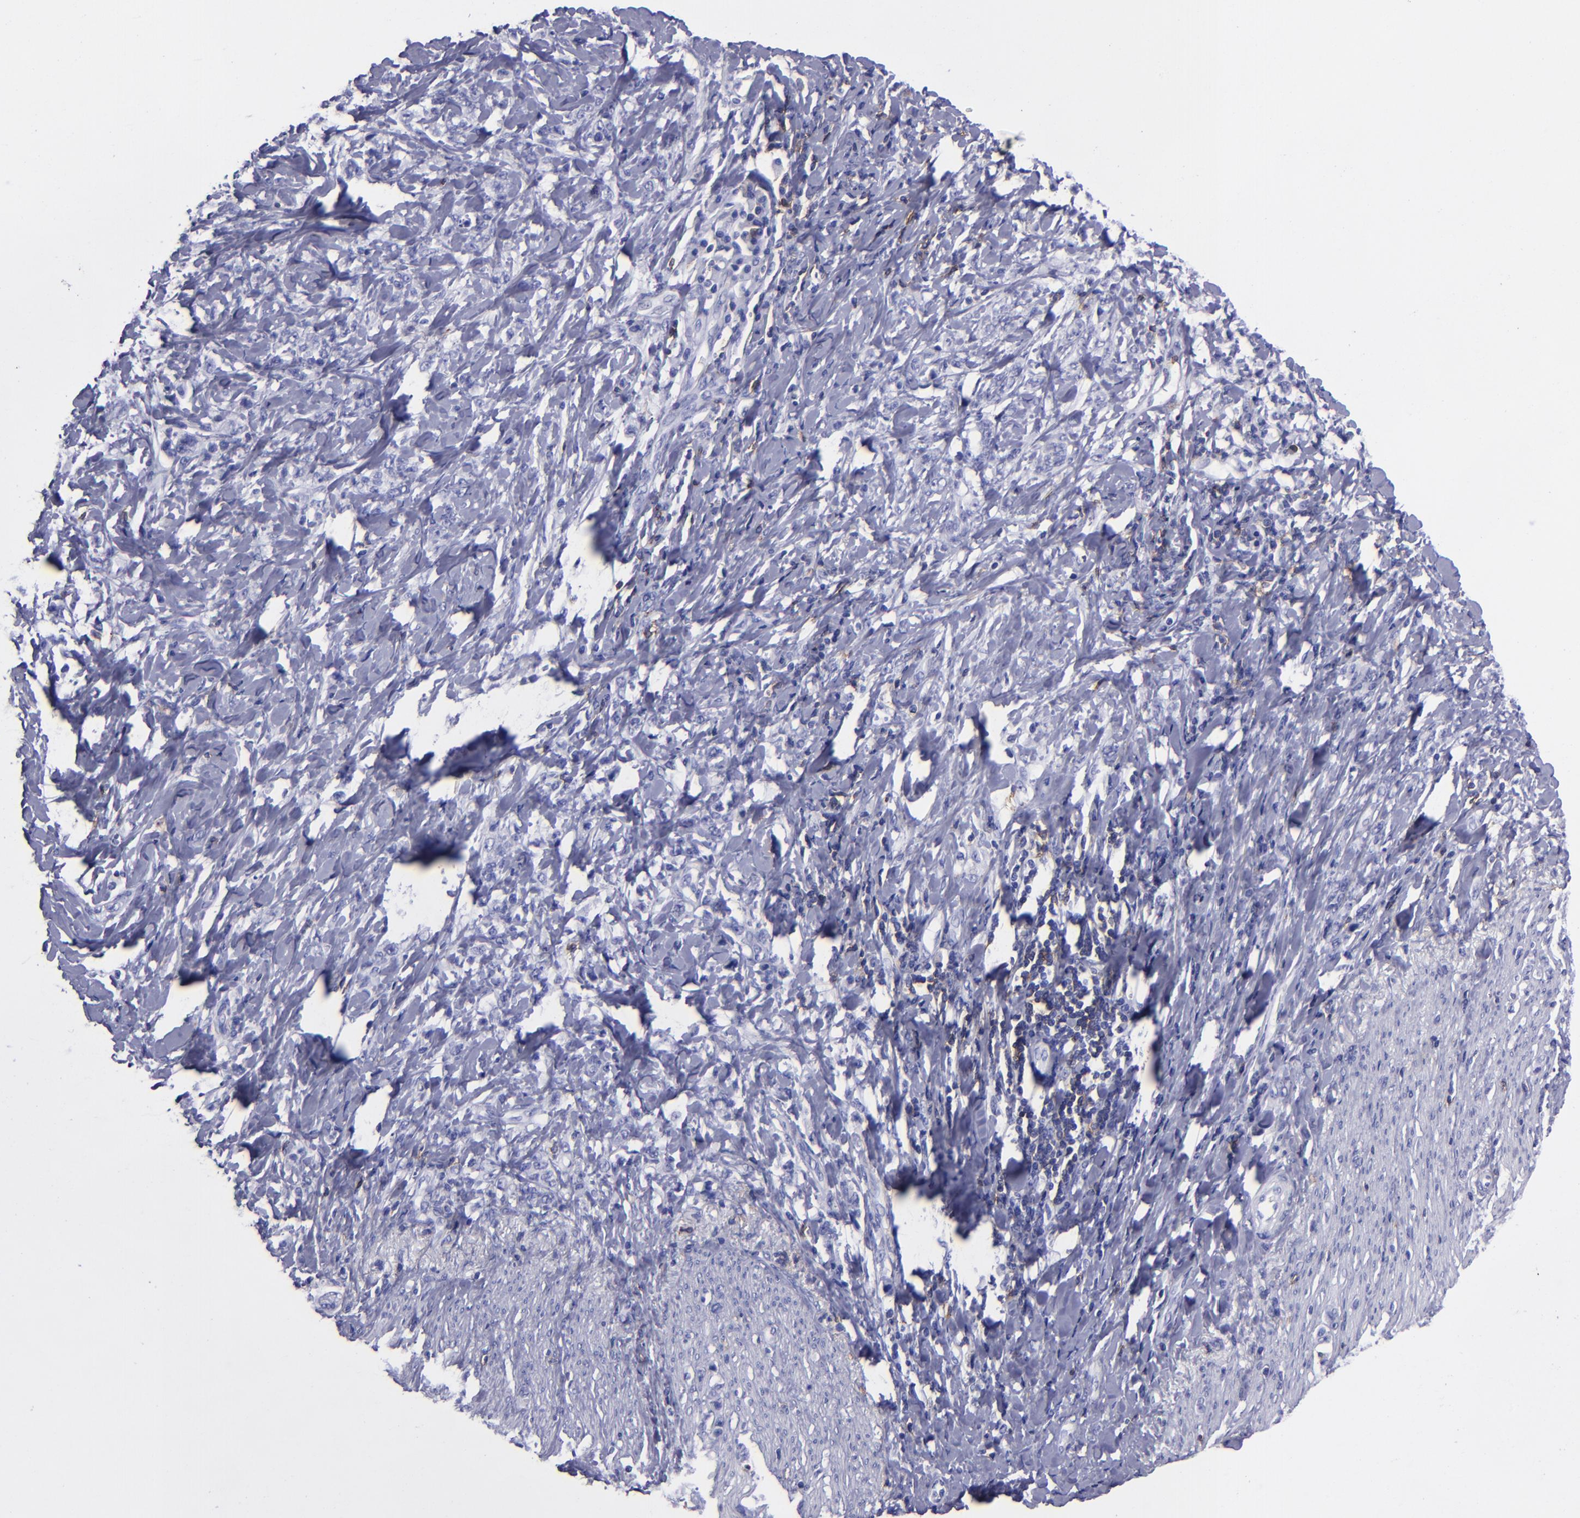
{"staining": {"intensity": "negative", "quantity": "none", "location": "none"}, "tissue": "stomach cancer", "cell_type": "Tumor cells", "image_type": "cancer", "snomed": [{"axis": "morphology", "description": "Adenocarcinoma, NOS"}, {"axis": "topography", "description": "Stomach, lower"}], "caption": "IHC photomicrograph of stomach adenocarcinoma stained for a protein (brown), which reveals no staining in tumor cells.", "gene": "CD6", "patient": {"sex": "male", "age": 88}}